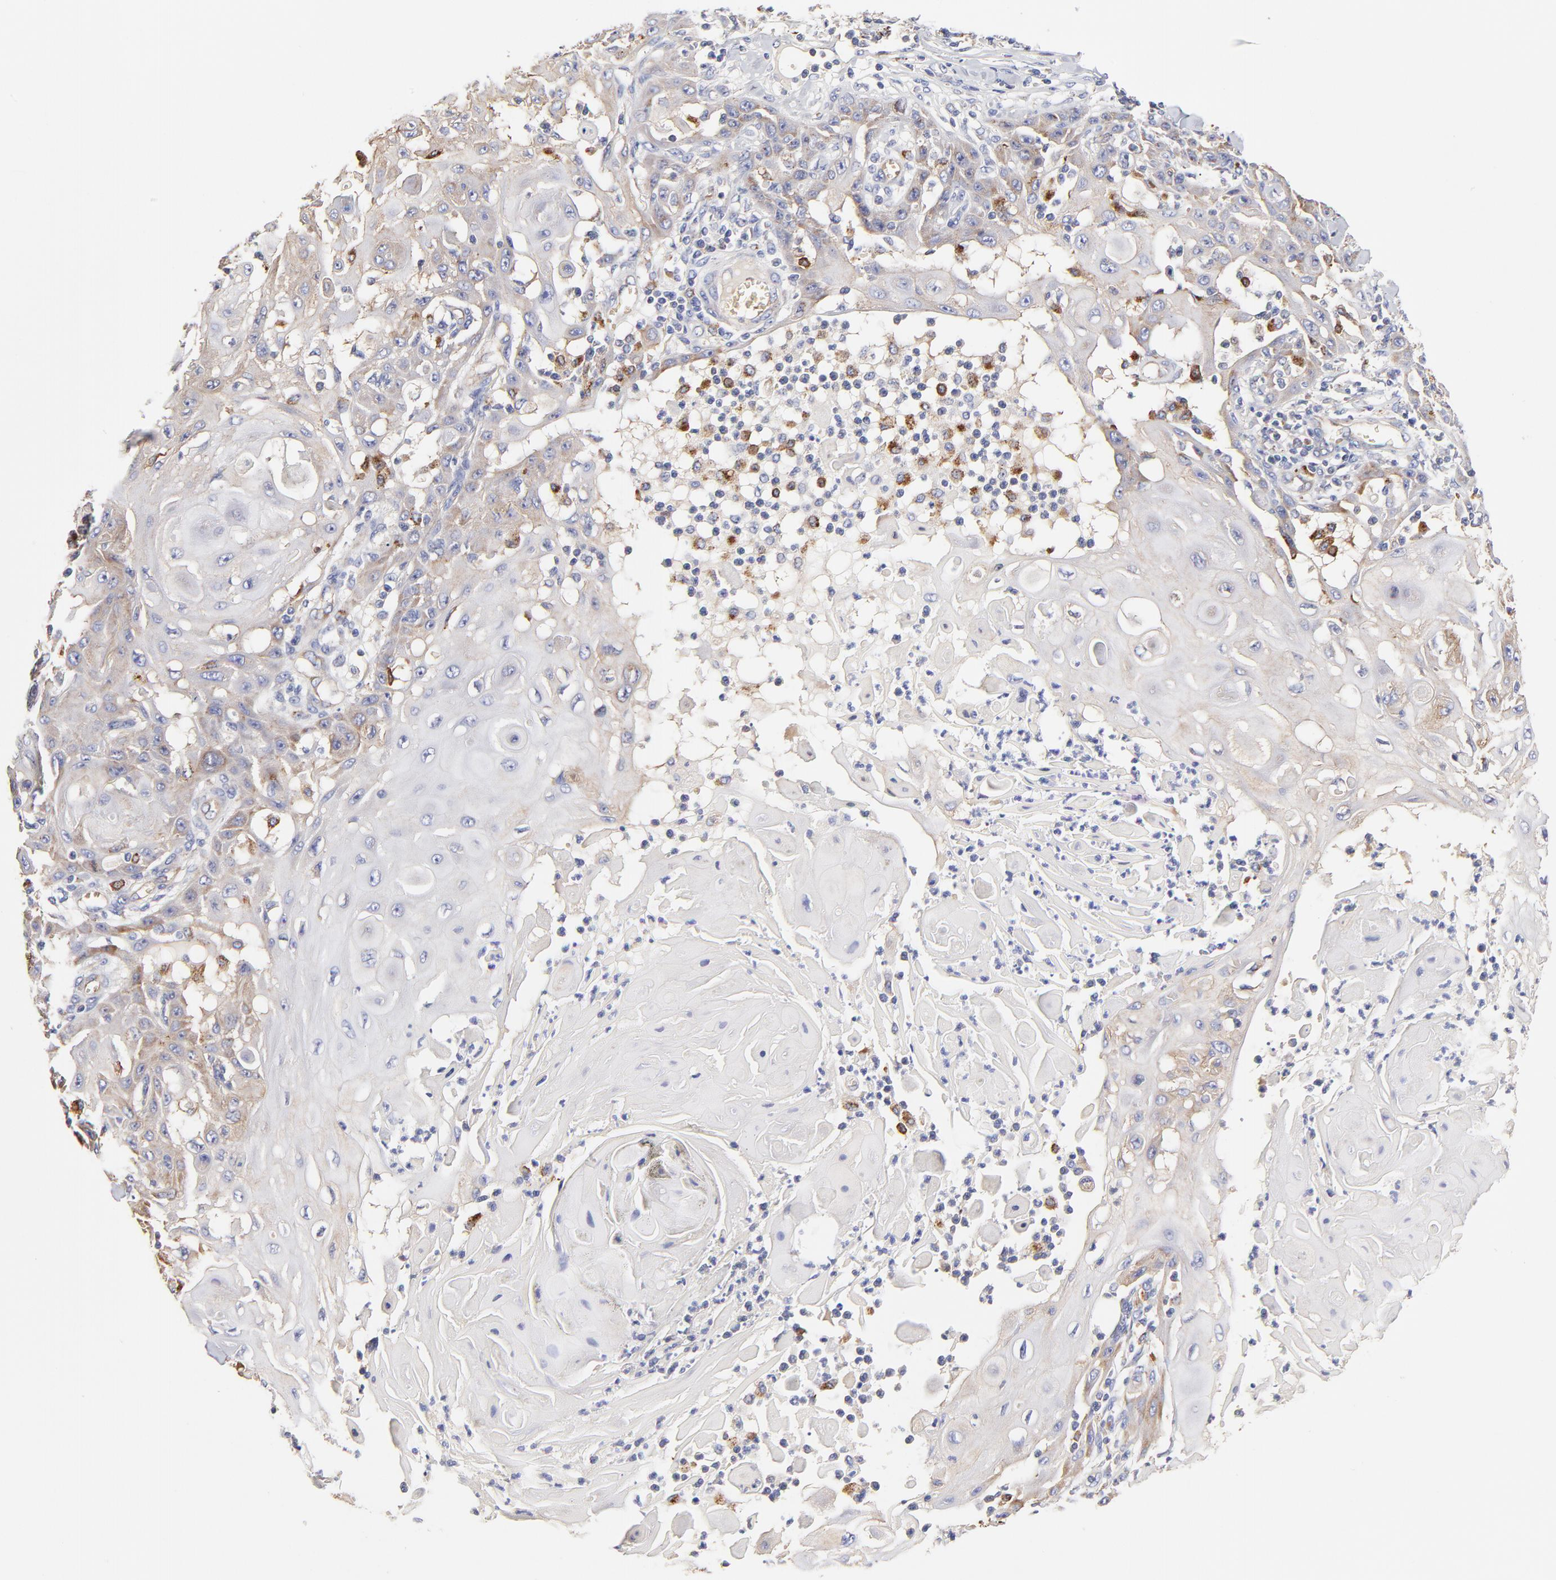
{"staining": {"intensity": "moderate", "quantity": "25%-75%", "location": "cytoplasmic/membranous"}, "tissue": "skin cancer", "cell_type": "Tumor cells", "image_type": "cancer", "snomed": [{"axis": "morphology", "description": "Squamous cell carcinoma, NOS"}, {"axis": "topography", "description": "Skin"}], "caption": "This is a histology image of immunohistochemistry (IHC) staining of squamous cell carcinoma (skin), which shows moderate positivity in the cytoplasmic/membranous of tumor cells.", "gene": "CD2AP", "patient": {"sex": "male", "age": 24}}